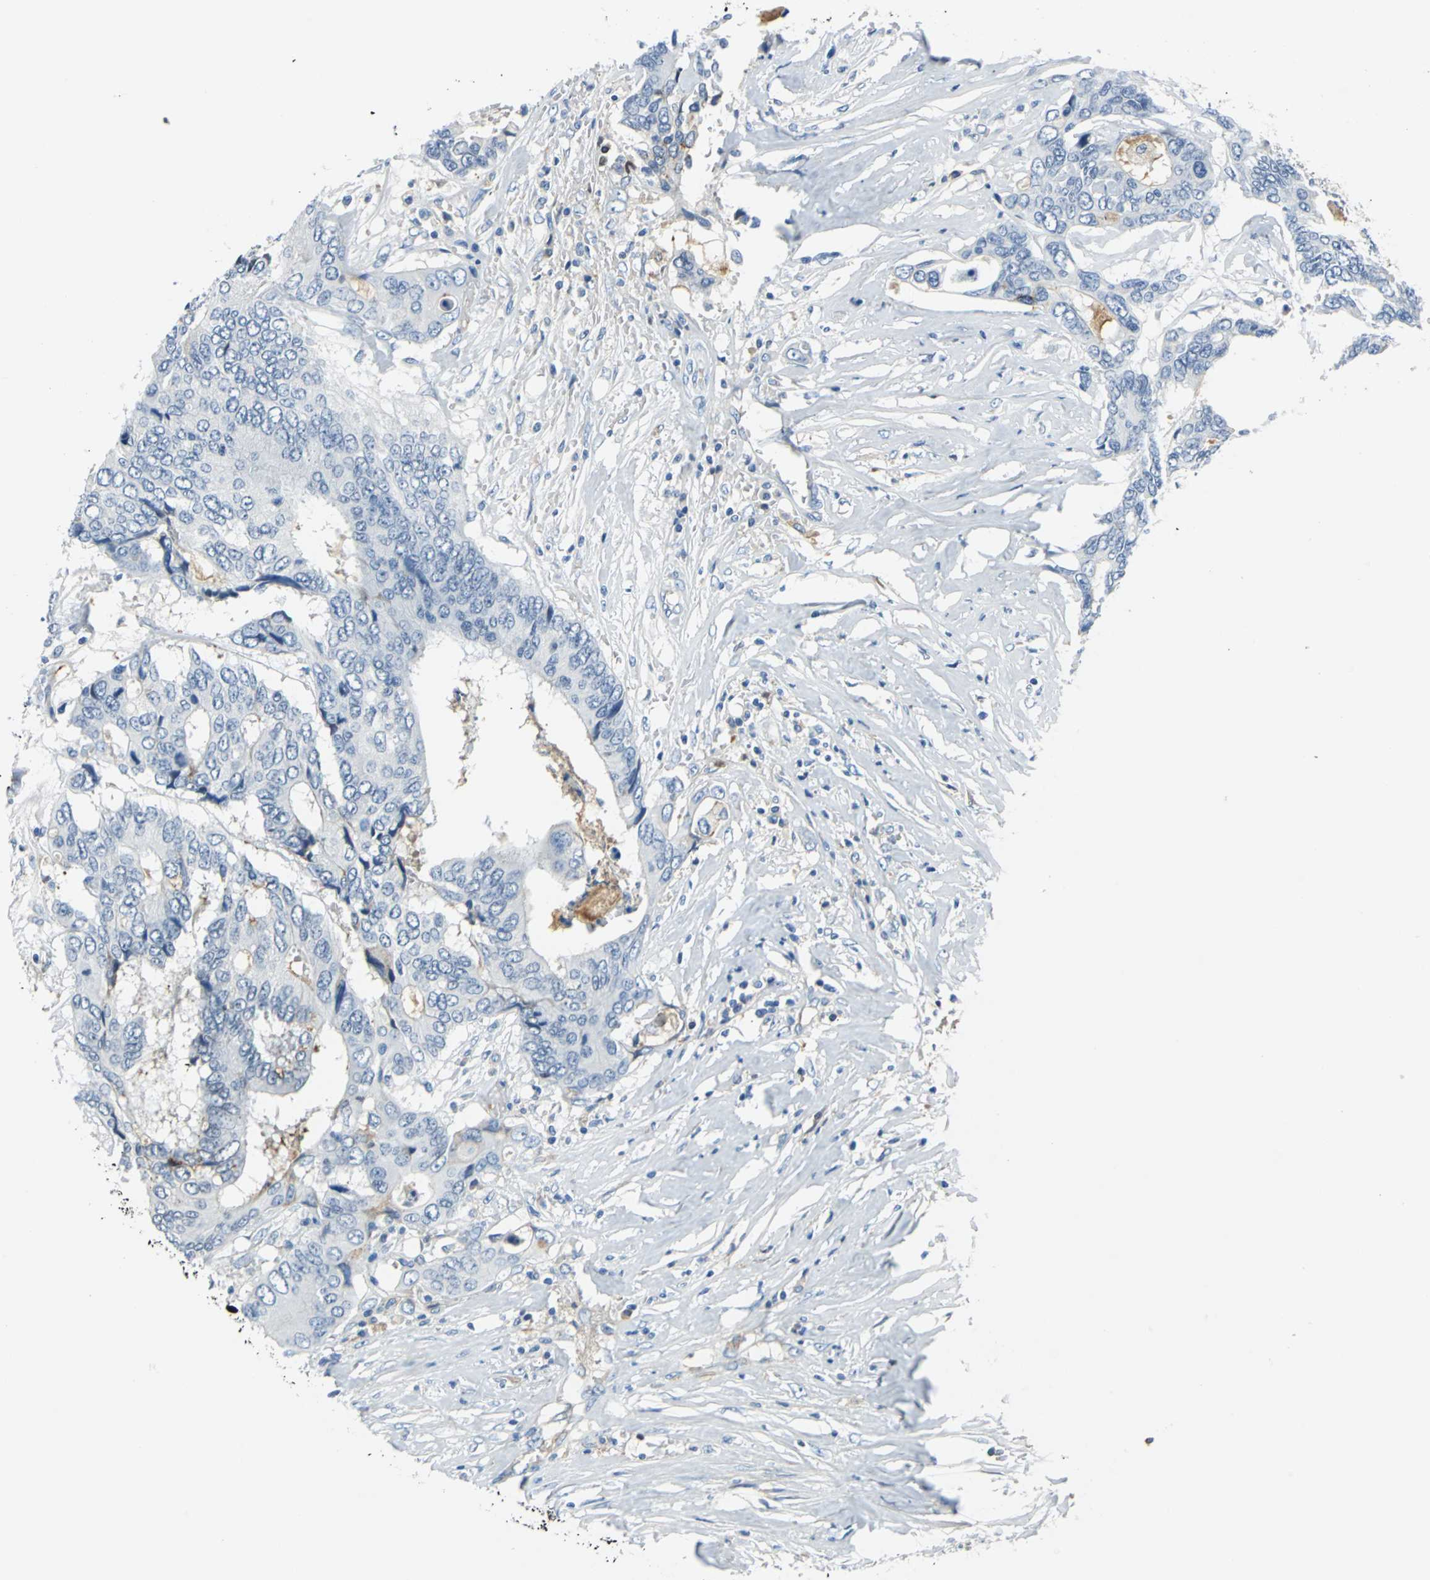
{"staining": {"intensity": "negative", "quantity": "none", "location": "none"}, "tissue": "colorectal cancer", "cell_type": "Tumor cells", "image_type": "cancer", "snomed": [{"axis": "morphology", "description": "Adenocarcinoma, NOS"}, {"axis": "topography", "description": "Rectum"}], "caption": "A high-resolution micrograph shows IHC staining of adenocarcinoma (colorectal), which shows no significant staining in tumor cells.", "gene": "ALB", "patient": {"sex": "male", "age": 55}}